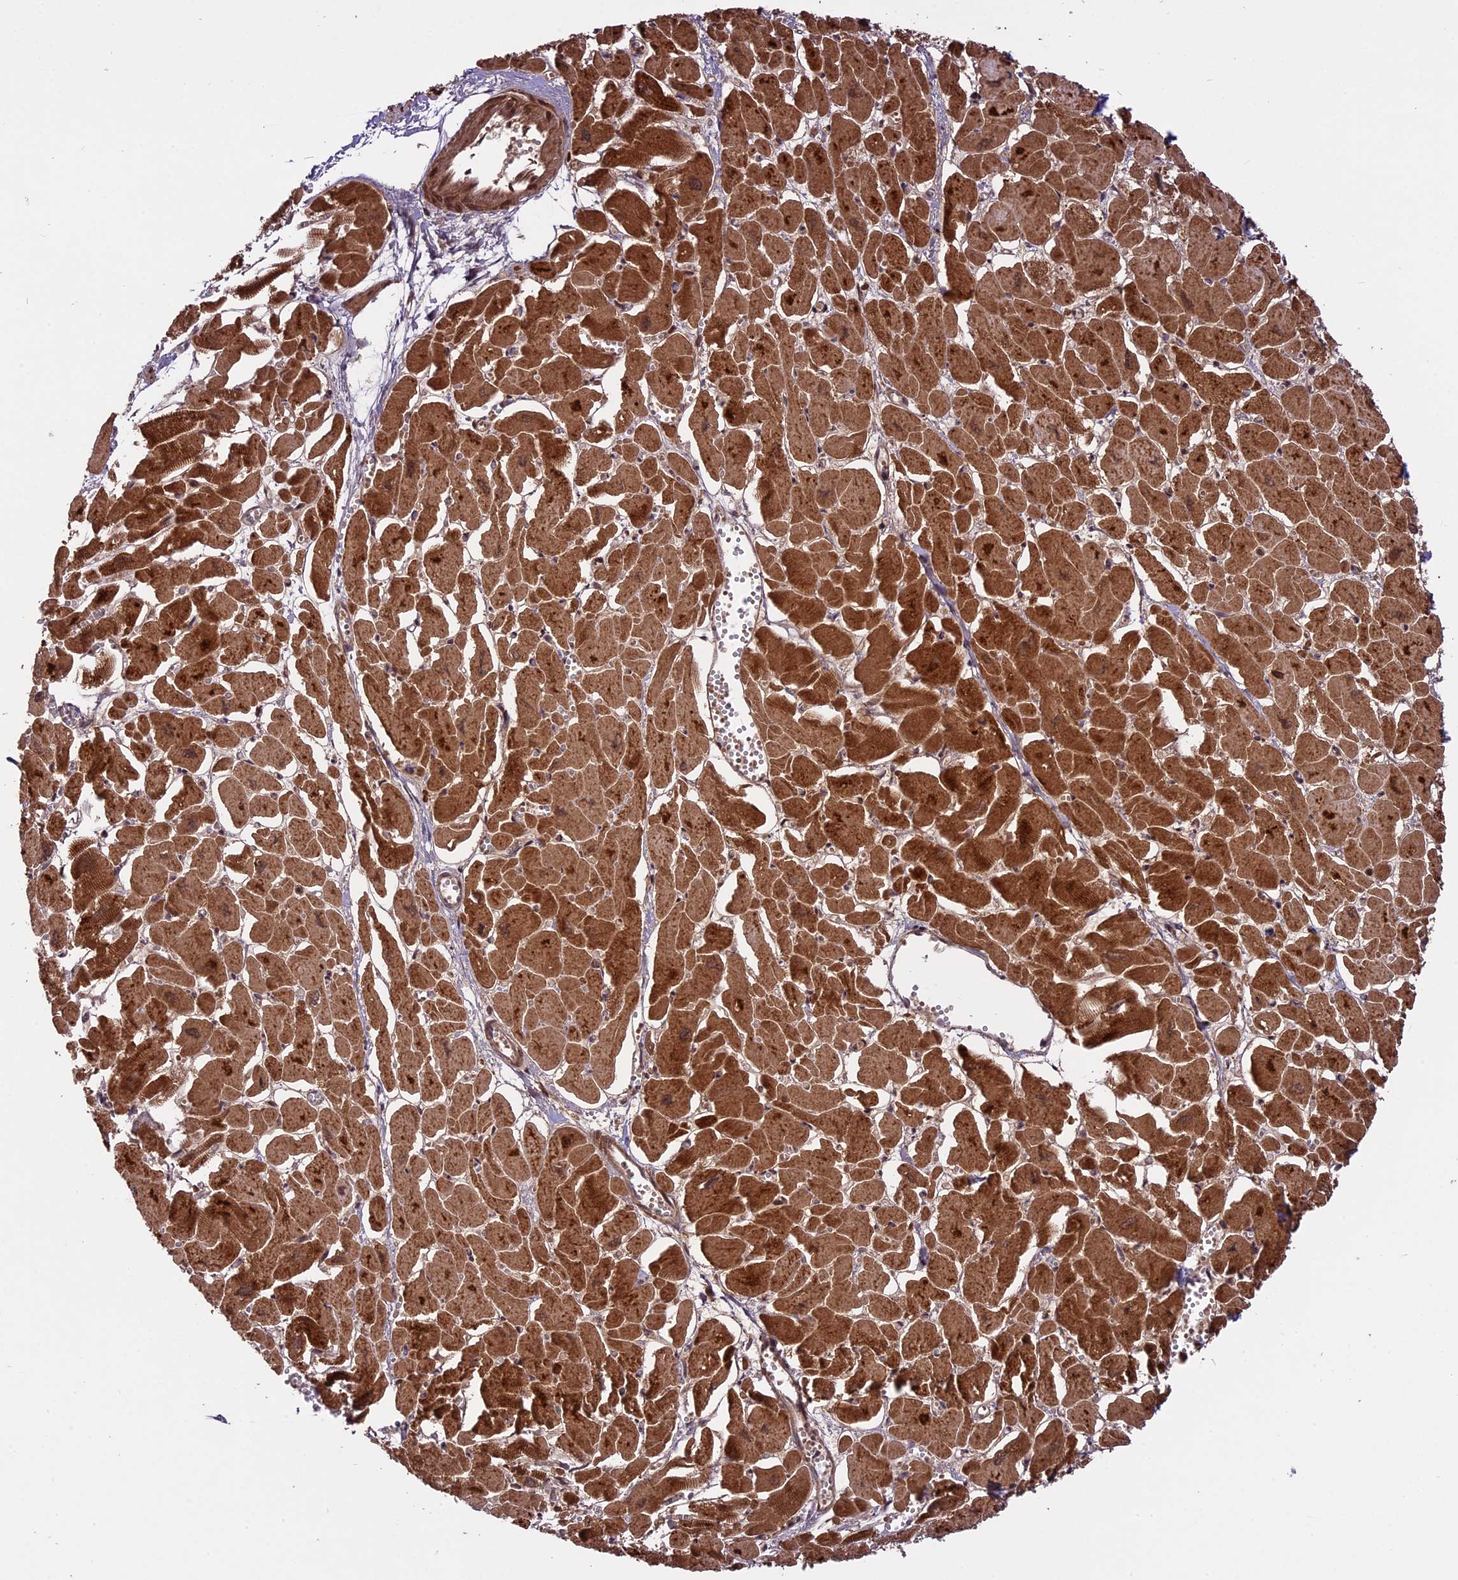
{"staining": {"intensity": "strong", "quantity": ">75%", "location": "cytoplasmic/membranous"}, "tissue": "heart muscle", "cell_type": "Cardiomyocytes", "image_type": "normal", "snomed": [{"axis": "morphology", "description": "Normal tissue, NOS"}, {"axis": "topography", "description": "Heart"}], "caption": "A histopathology image of human heart muscle stained for a protein exhibits strong cytoplasmic/membranous brown staining in cardiomyocytes.", "gene": "COX17", "patient": {"sex": "male", "age": 54}}